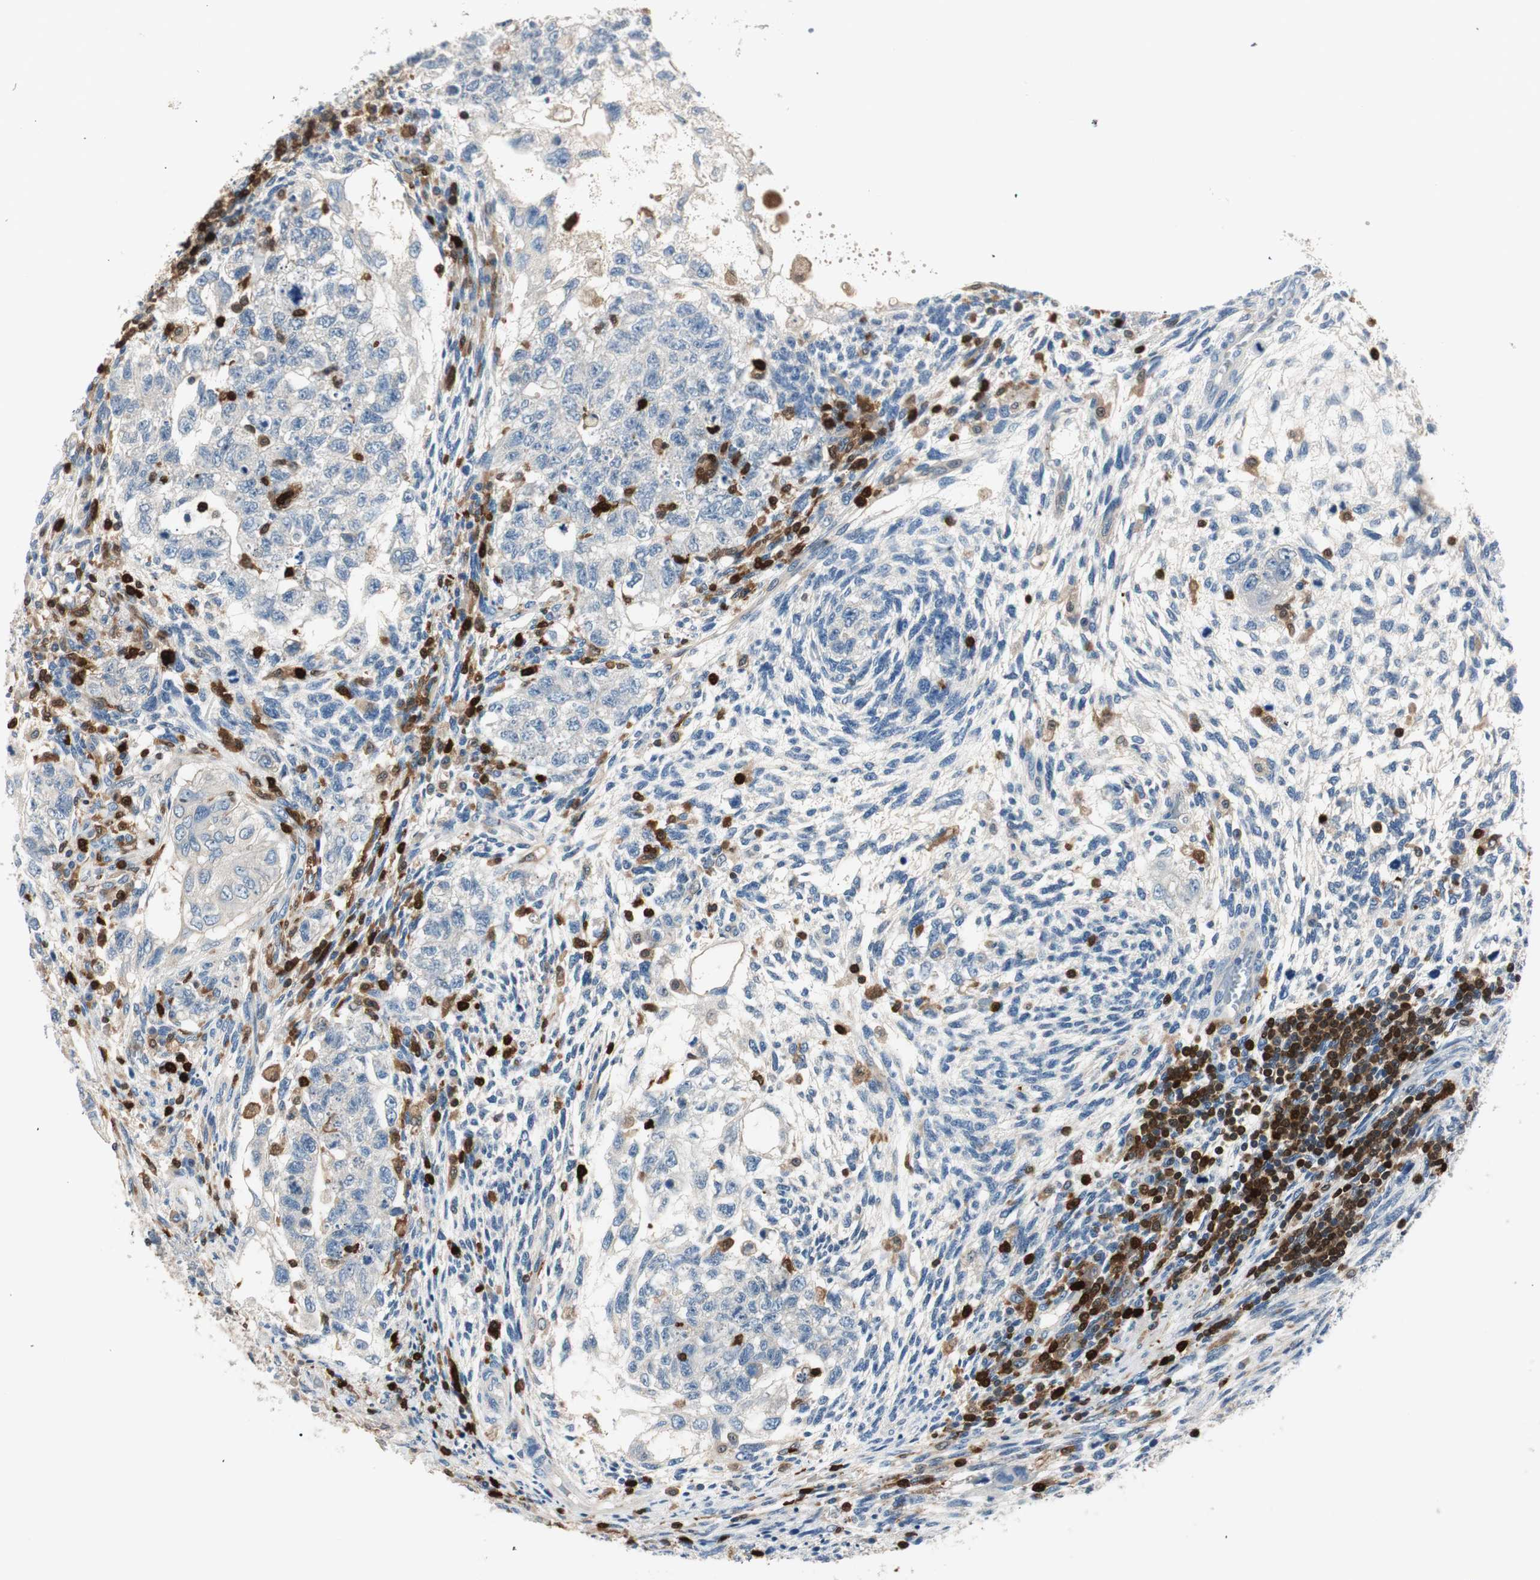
{"staining": {"intensity": "negative", "quantity": "none", "location": "none"}, "tissue": "testis cancer", "cell_type": "Tumor cells", "image_type": "cancer", "snomed": [{"axis": "morphology", "description": "Normal tissue, NOS"}, {"axis": "morphology", "description": "Carcinoma, Embryonal, NOS"}, {"axis": "topography", "description": "Testis"}], "caption": "There is no significant expression in tumor cells of testis embryonal carcinoma. (DAB immunohistochemistry, high magnification).", "gene": "COTL1", "patient": {"sex": "male", "age": 36}}